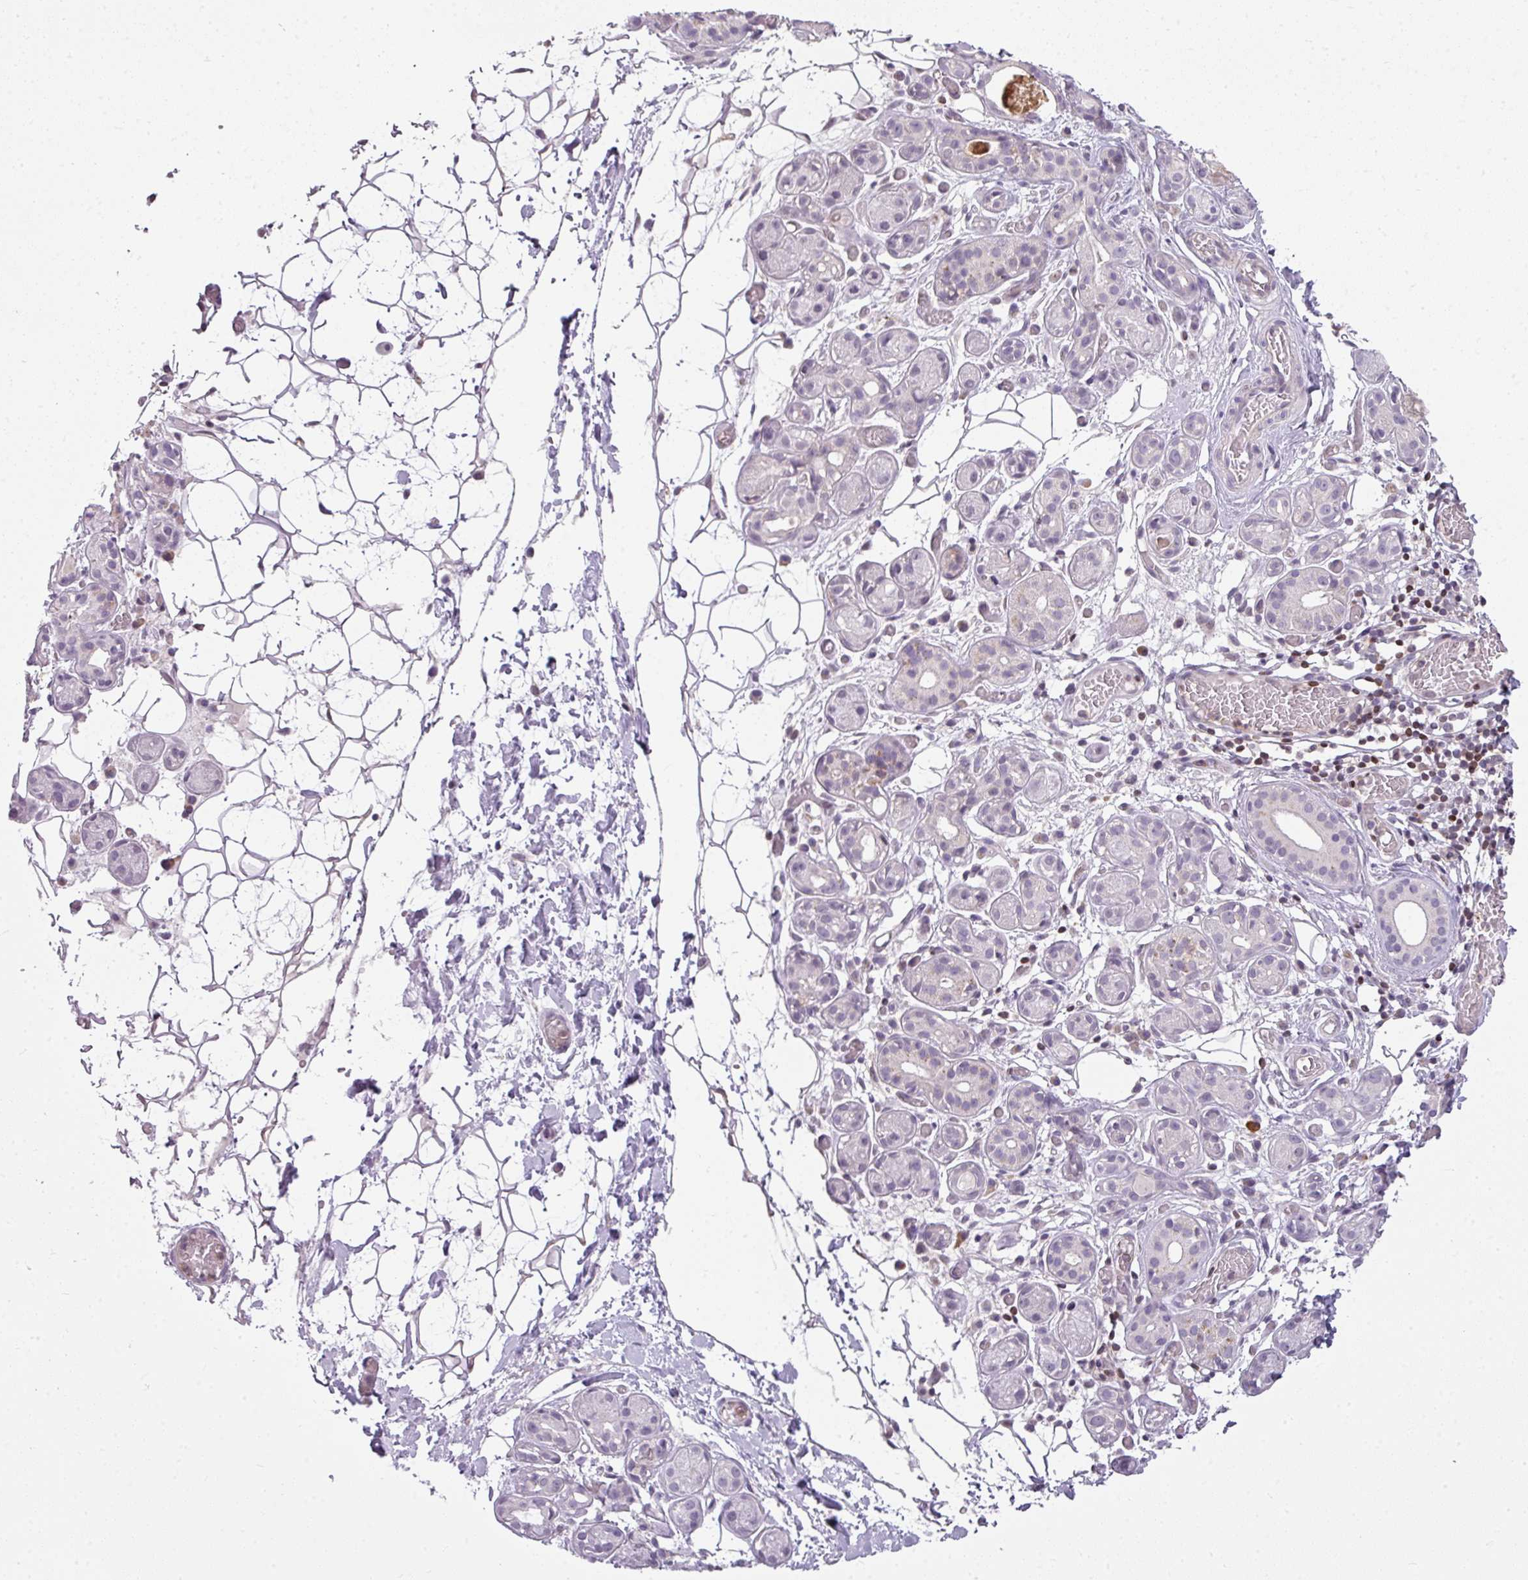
{"staining": {"intensity": "negative", "quantity": "none", "location": "none"}, "tissue": "salivary gland", "cell_type": "Glandular cells", "image_type": "normal", "snomed": [{"axis": "morphology", "description": "Normal tissue, NOS"}, {"axis": "topography", "description": "Salivary gland"}], "caption": "High magnification brightfield microscopy of unremarkable salivary gland stained with DAB (3,3'-diaminobenzidine) (brown) and counterstained with hematoxylin (blue): glandular cells show no significant positivity. (Stains: DAB immunohistochemistry (IHC) with hematoxylin counter stain, Microscopy: brightfield microscopy at high magnification).", "gene": "STAT5A", "patient": {"sex": "male", "age": 82}}